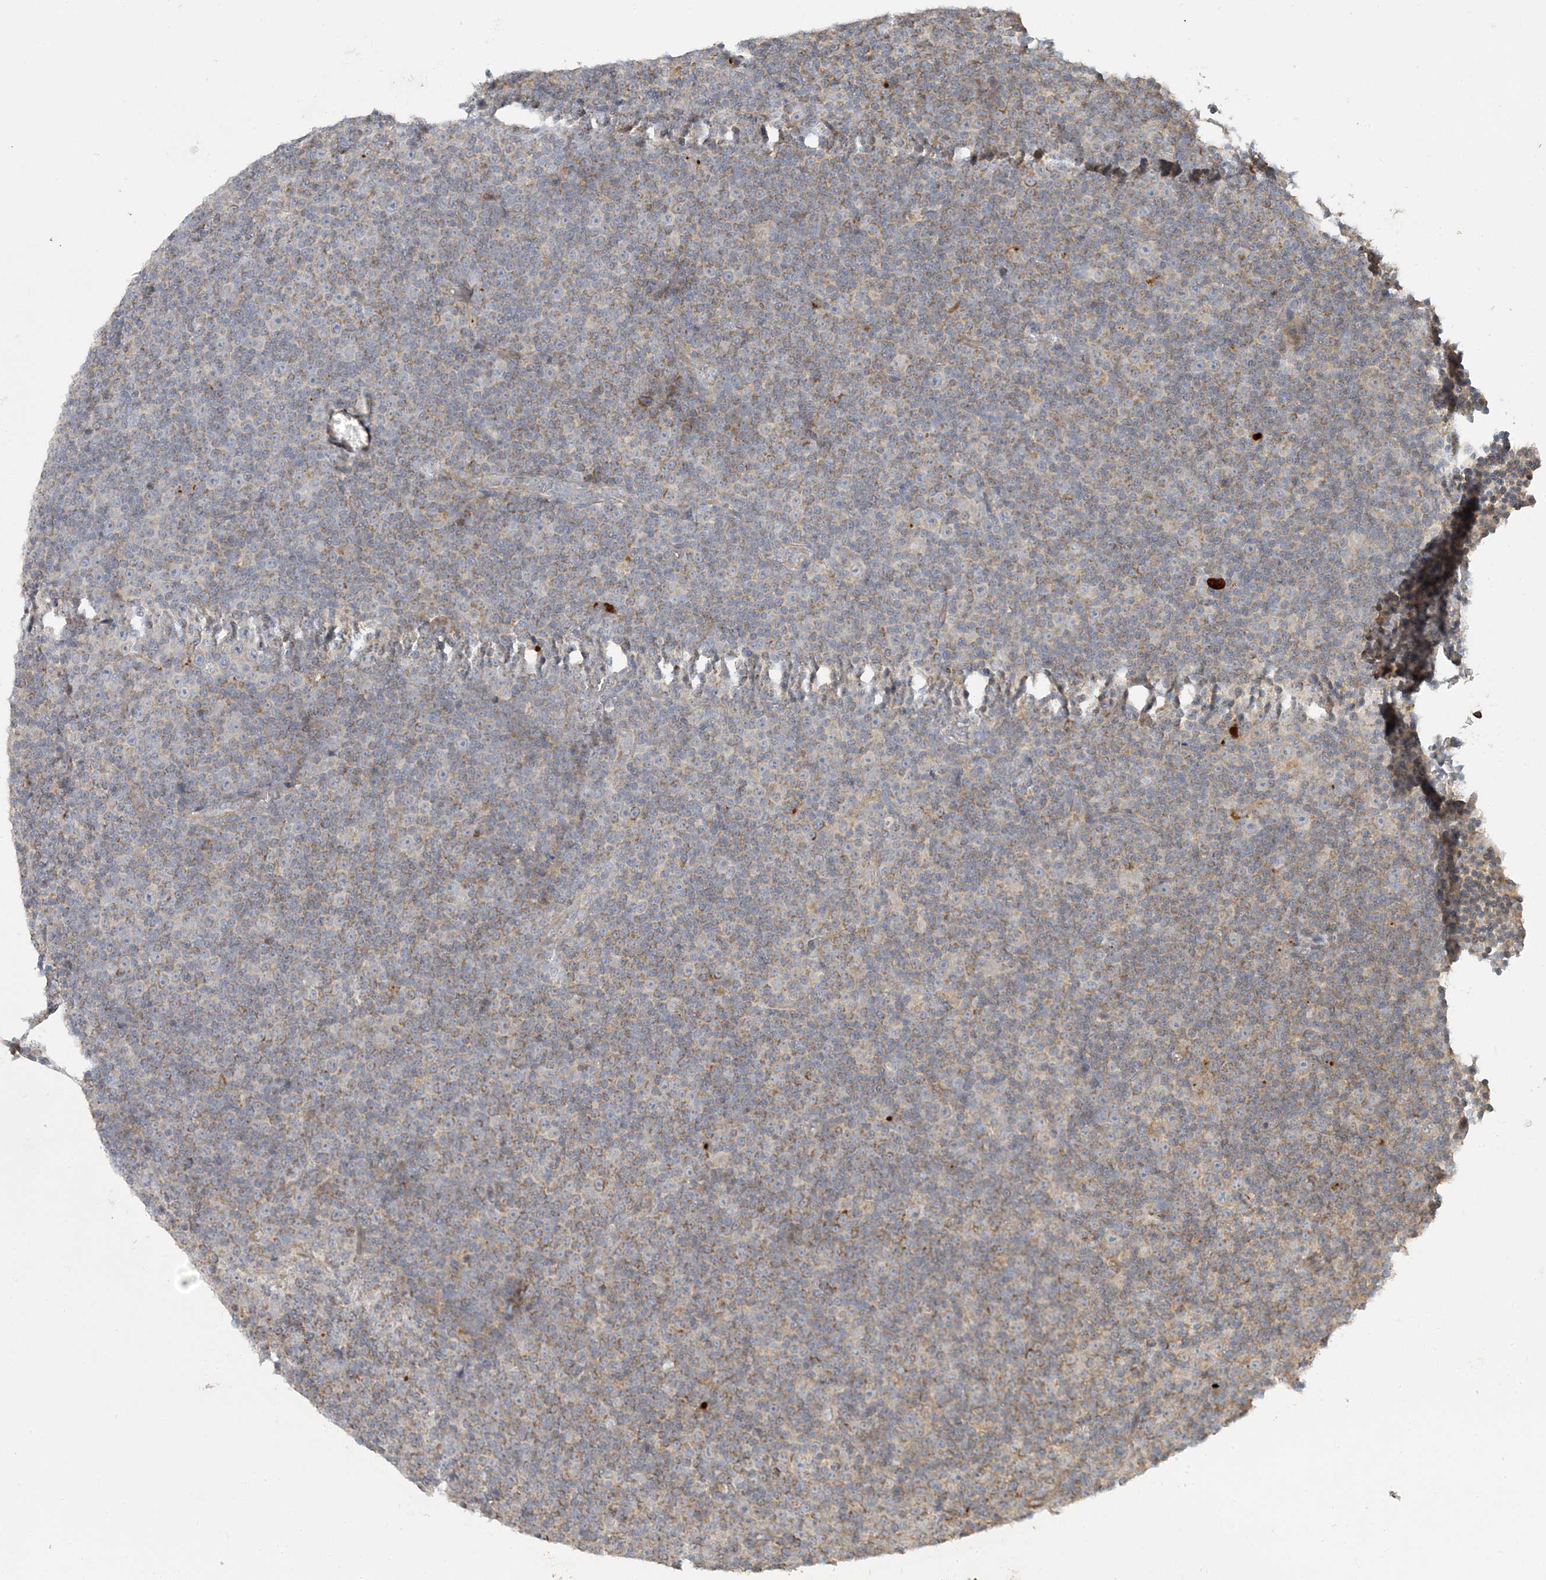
{"staining": {"intensity": "weak", "quantity": ">75%", "location": "cytoplasmic/membranous"}, "tissue": "lymphoma", "cell_type": "Tumor cells", "image_type": "cancer", "snomed": [{"axis": "morphology", "description": "Malignant lymphoma, non-Hodgkin's type, Low grade"}, {"axis": "topography", "description": "Lymph node"}], "caption": "High-power microscopy captured an immunohistochemistry (IHC) micrograph of lymphoma, revealing weak cytoplasmic/membranous staining in about >75% of tumor cells.", "gene": "LTN1", "patient": {"sex": "female", "age": 67}}